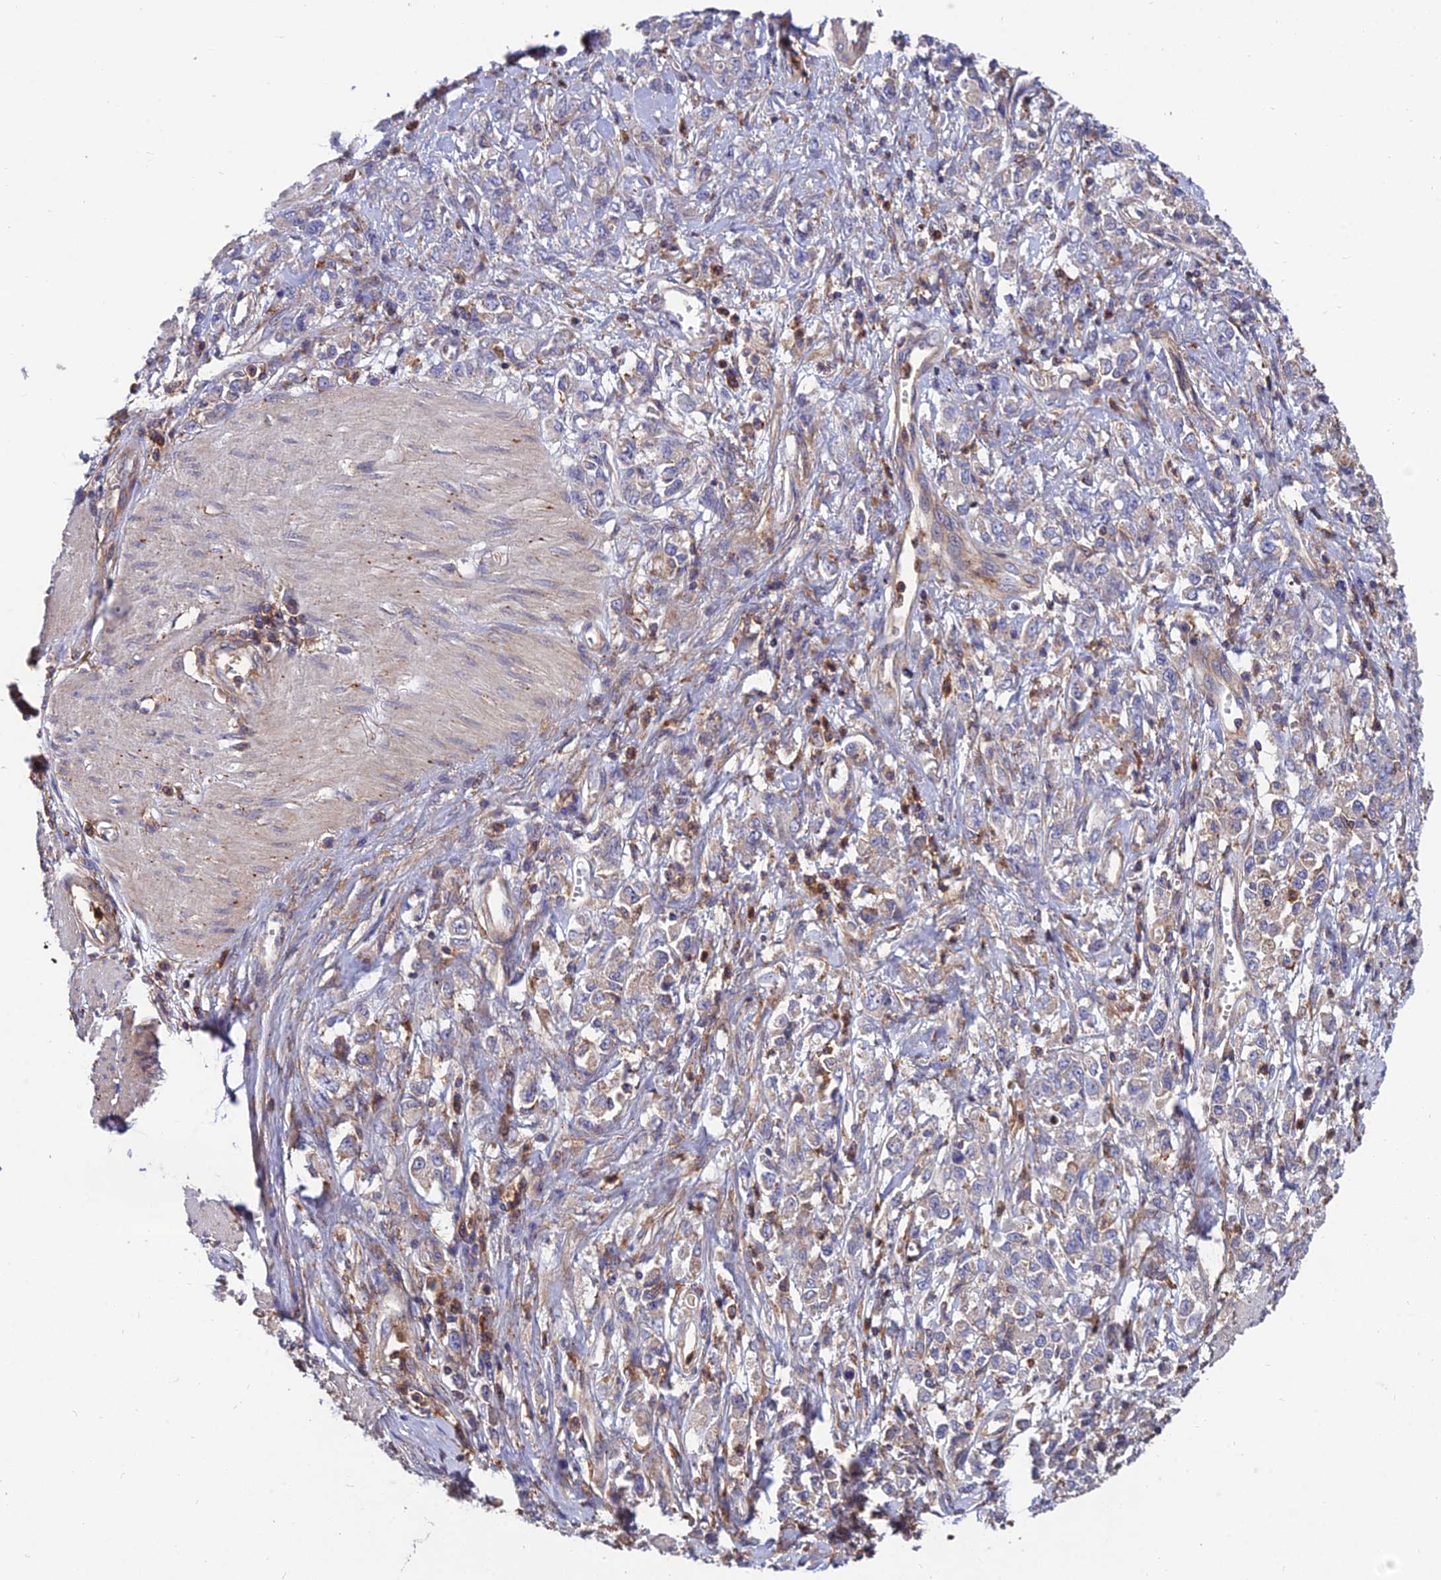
{"staining": {"intensity": "negative", "quantity": "none", "location": "none"}, "tissue": "stomach cancer", "cell_type": "Tumor cells", "image_type": "cancer", "snomed": [{"axis": "morphology", "description": "Adenocarcinoma, NOS"}, {"axis": "topography", "description": "Stomach"}], "caption": "High magnification brightfield microscopy of stomach adenocarcinoma stained with DAB (brown) and counterstained with hematoxylin (blue): tumor cells show no significant staining. (Stains: DAB IHC with hematoxylin counter stain, Microscopy: brightfield microscopy at high magnification).", "gene": "UMAD1", "patient": {"sex": "female", "age": 76}}